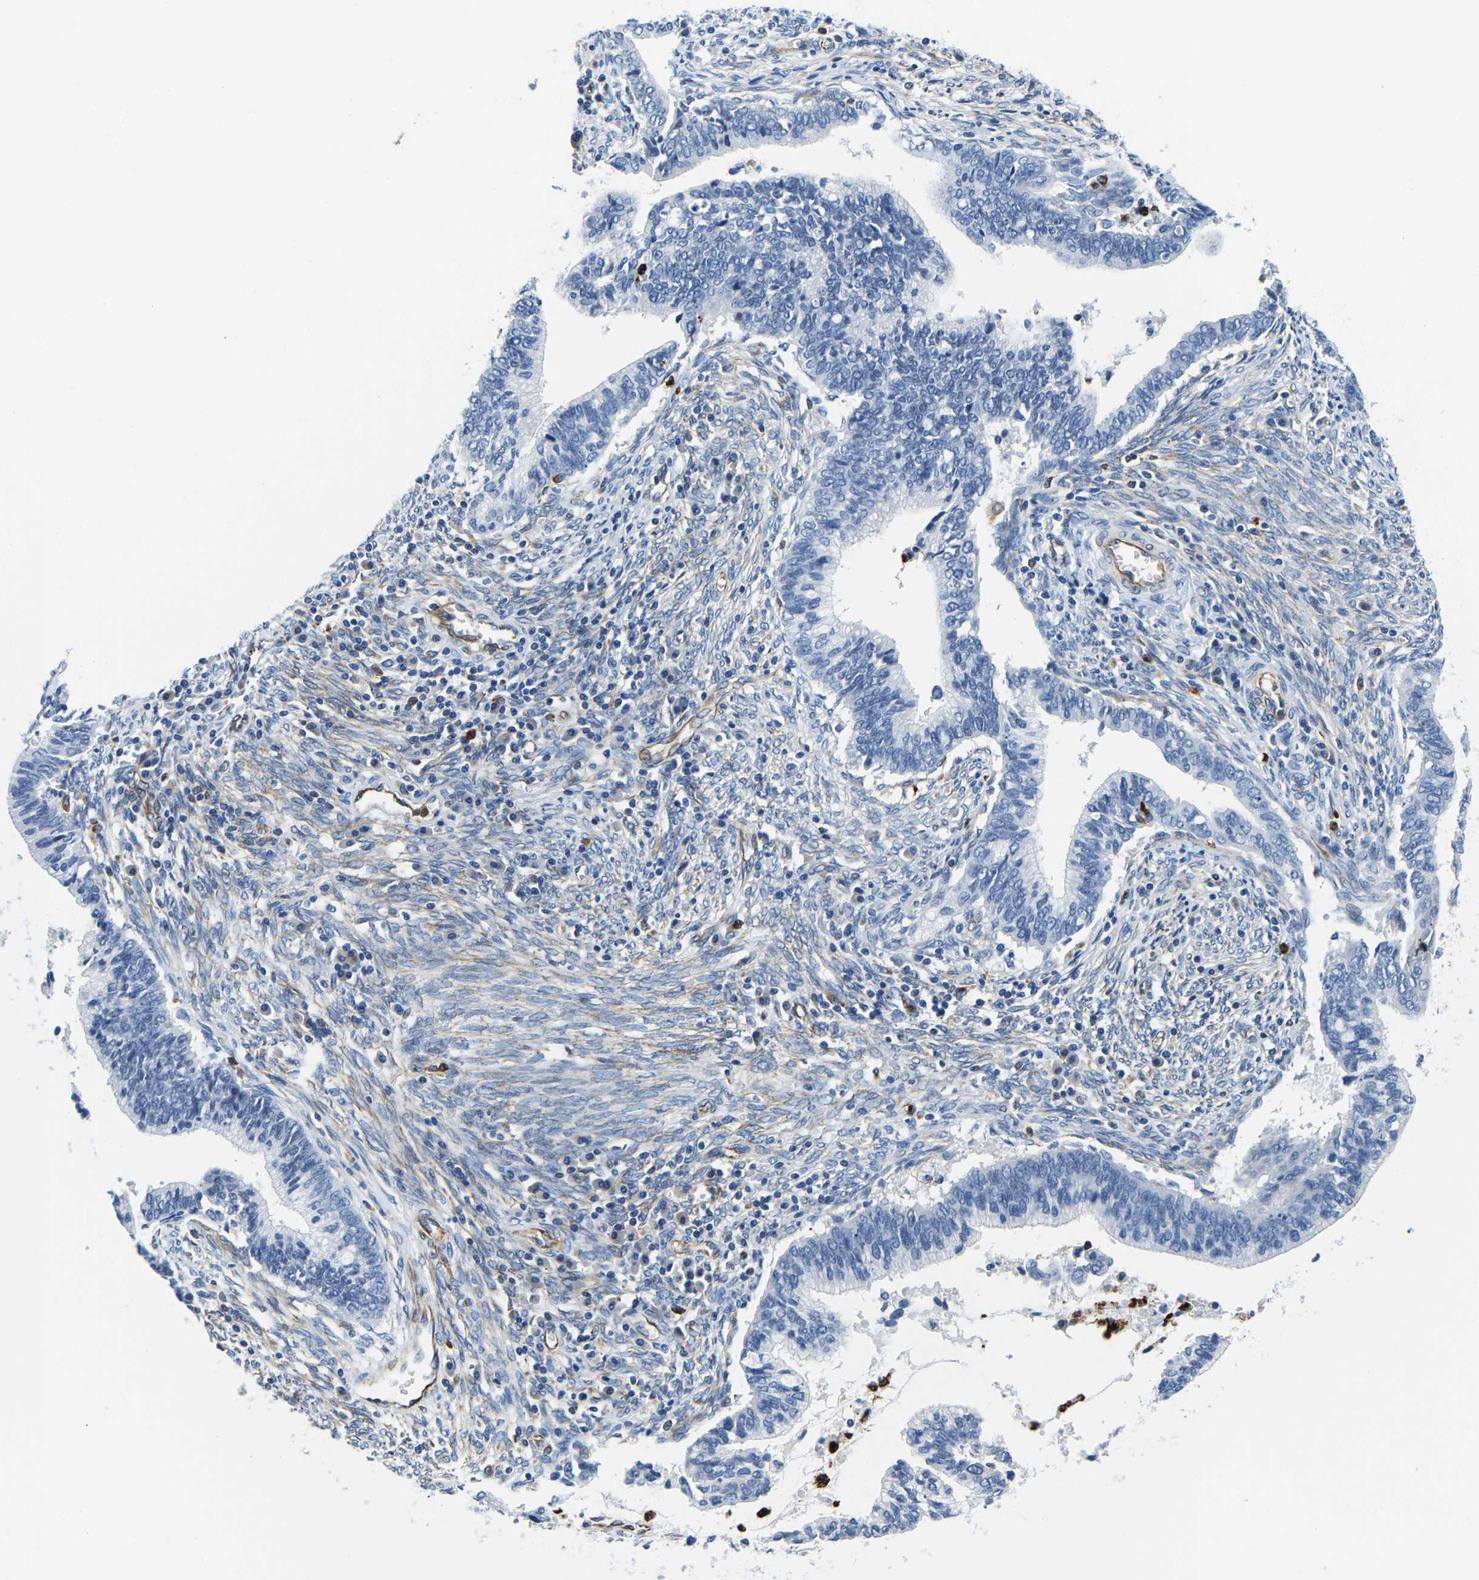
{"staining": {"intensity": "negative", "quantity": "none", "location": "none"}, "tissue": "cervical cancer", "cell_type": "Tumor cells", "image_type": "cancer", "snomed": [{"axis": "morphology", "description": "Adenocarcinoma, NOS"}, {"axis": "topography", "description": "Cervix"}], "caption": "The micrograph reveals no significant positivity in tumor cells of cervical cancer.", "gene": "MS4A3", "patient": {"sex": "female", "age": 44}}